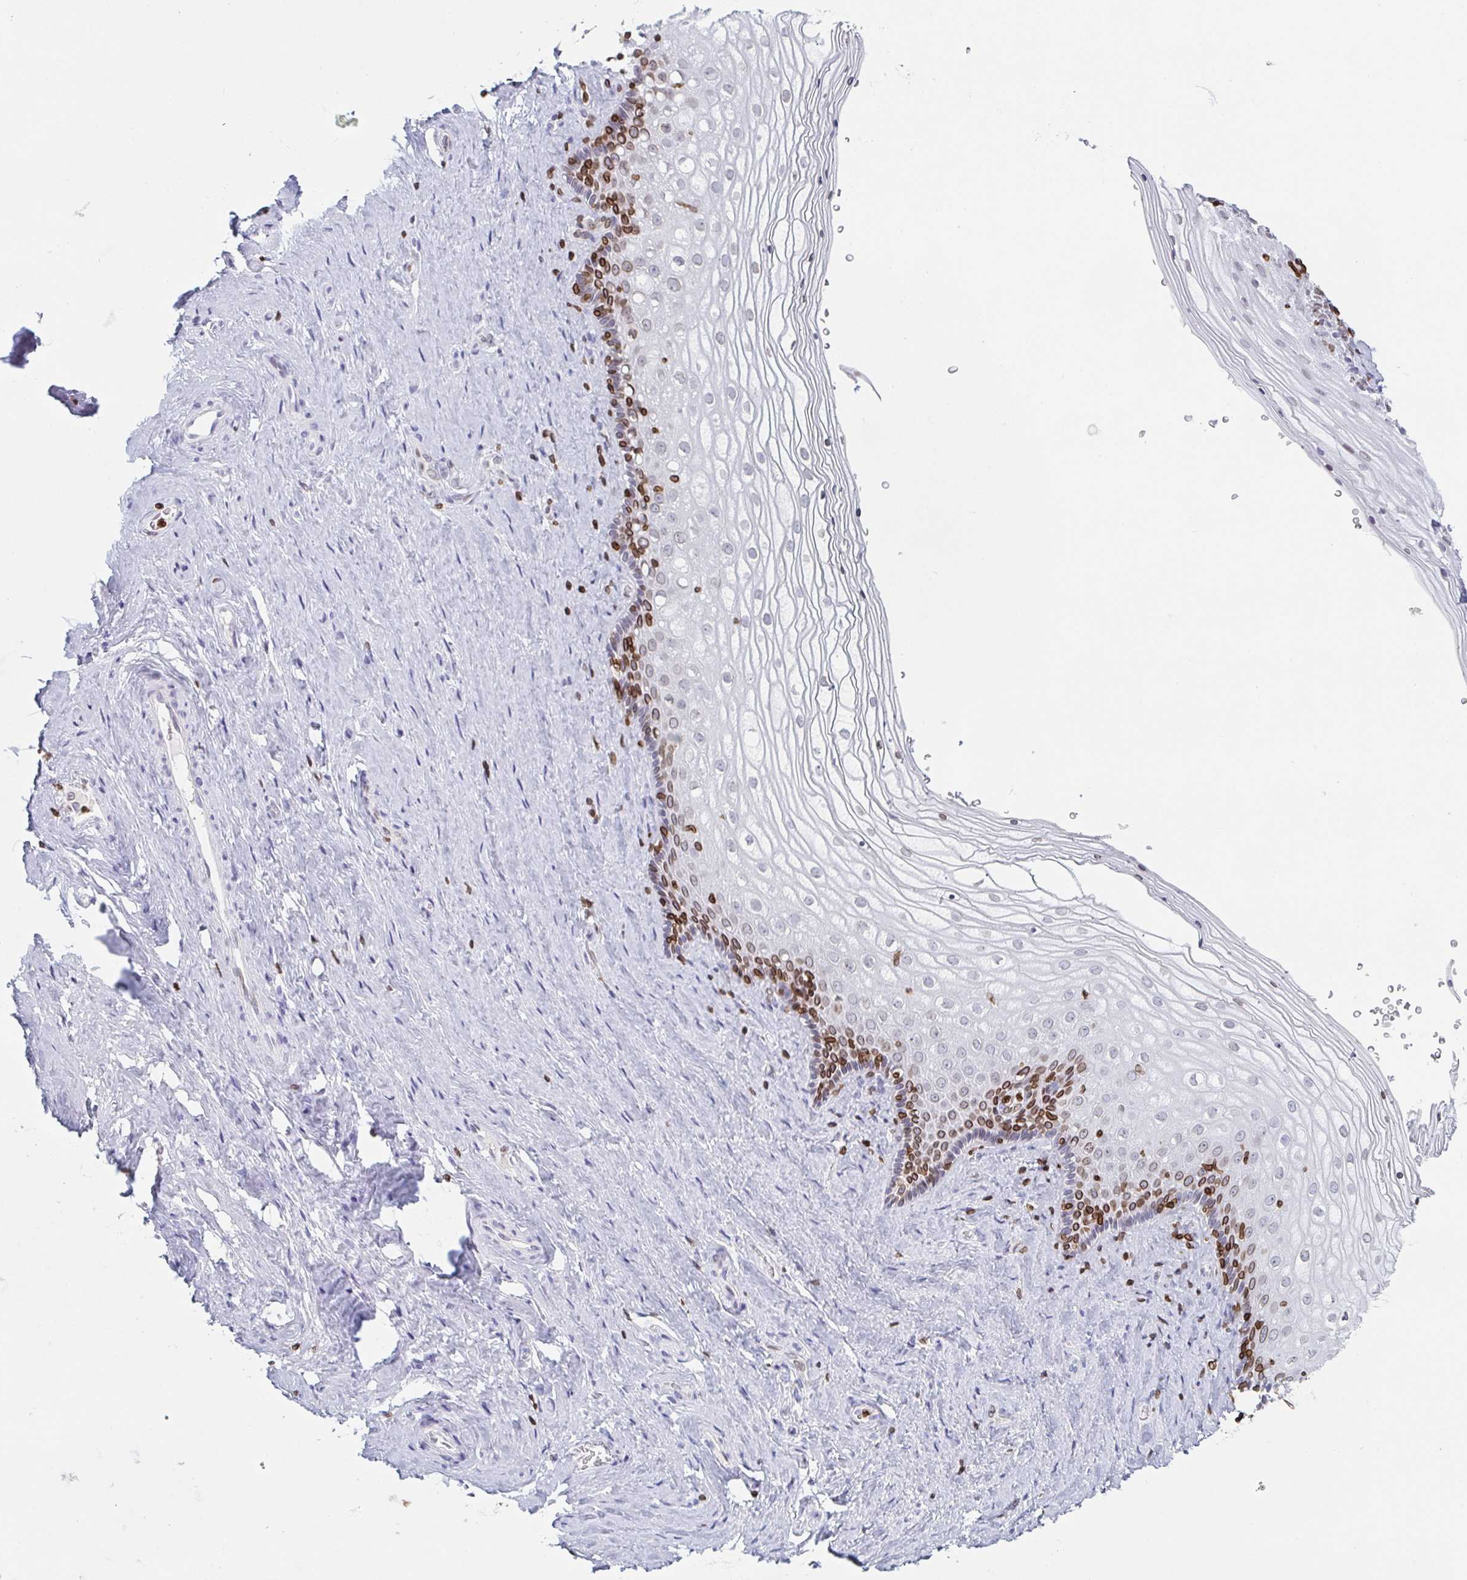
{"staining": {"intensity": "strong", "quantity": "25%-75%", "location": "cytoplasmic/membranous,nuclear"}, "tissue": "vagina", "cell_type": "Squamous epithelial cells", "image_type": "normal", "snomed": [{"axis": "morphology", "description": "Normal tissue, NOS"}, {"axis": "topography", "description": "Vagina"}], "caption": "High-magnification brightfield microscopy of benign vagina stained with DAB (3,3'-diaminobenzidine) (brown) and counterstained with hematoxylin (blue). squamous epithelial cells exhibit strong cytoplasmic/membranous,nuclear positivity is seen in about25%-75% of cells. (DAB (3,3'-diaminobenzidine) IHC with brightfield microscopy, high magnification).", "gene": "BTBD7", "patient": {"sex": "female", "age": 42}}